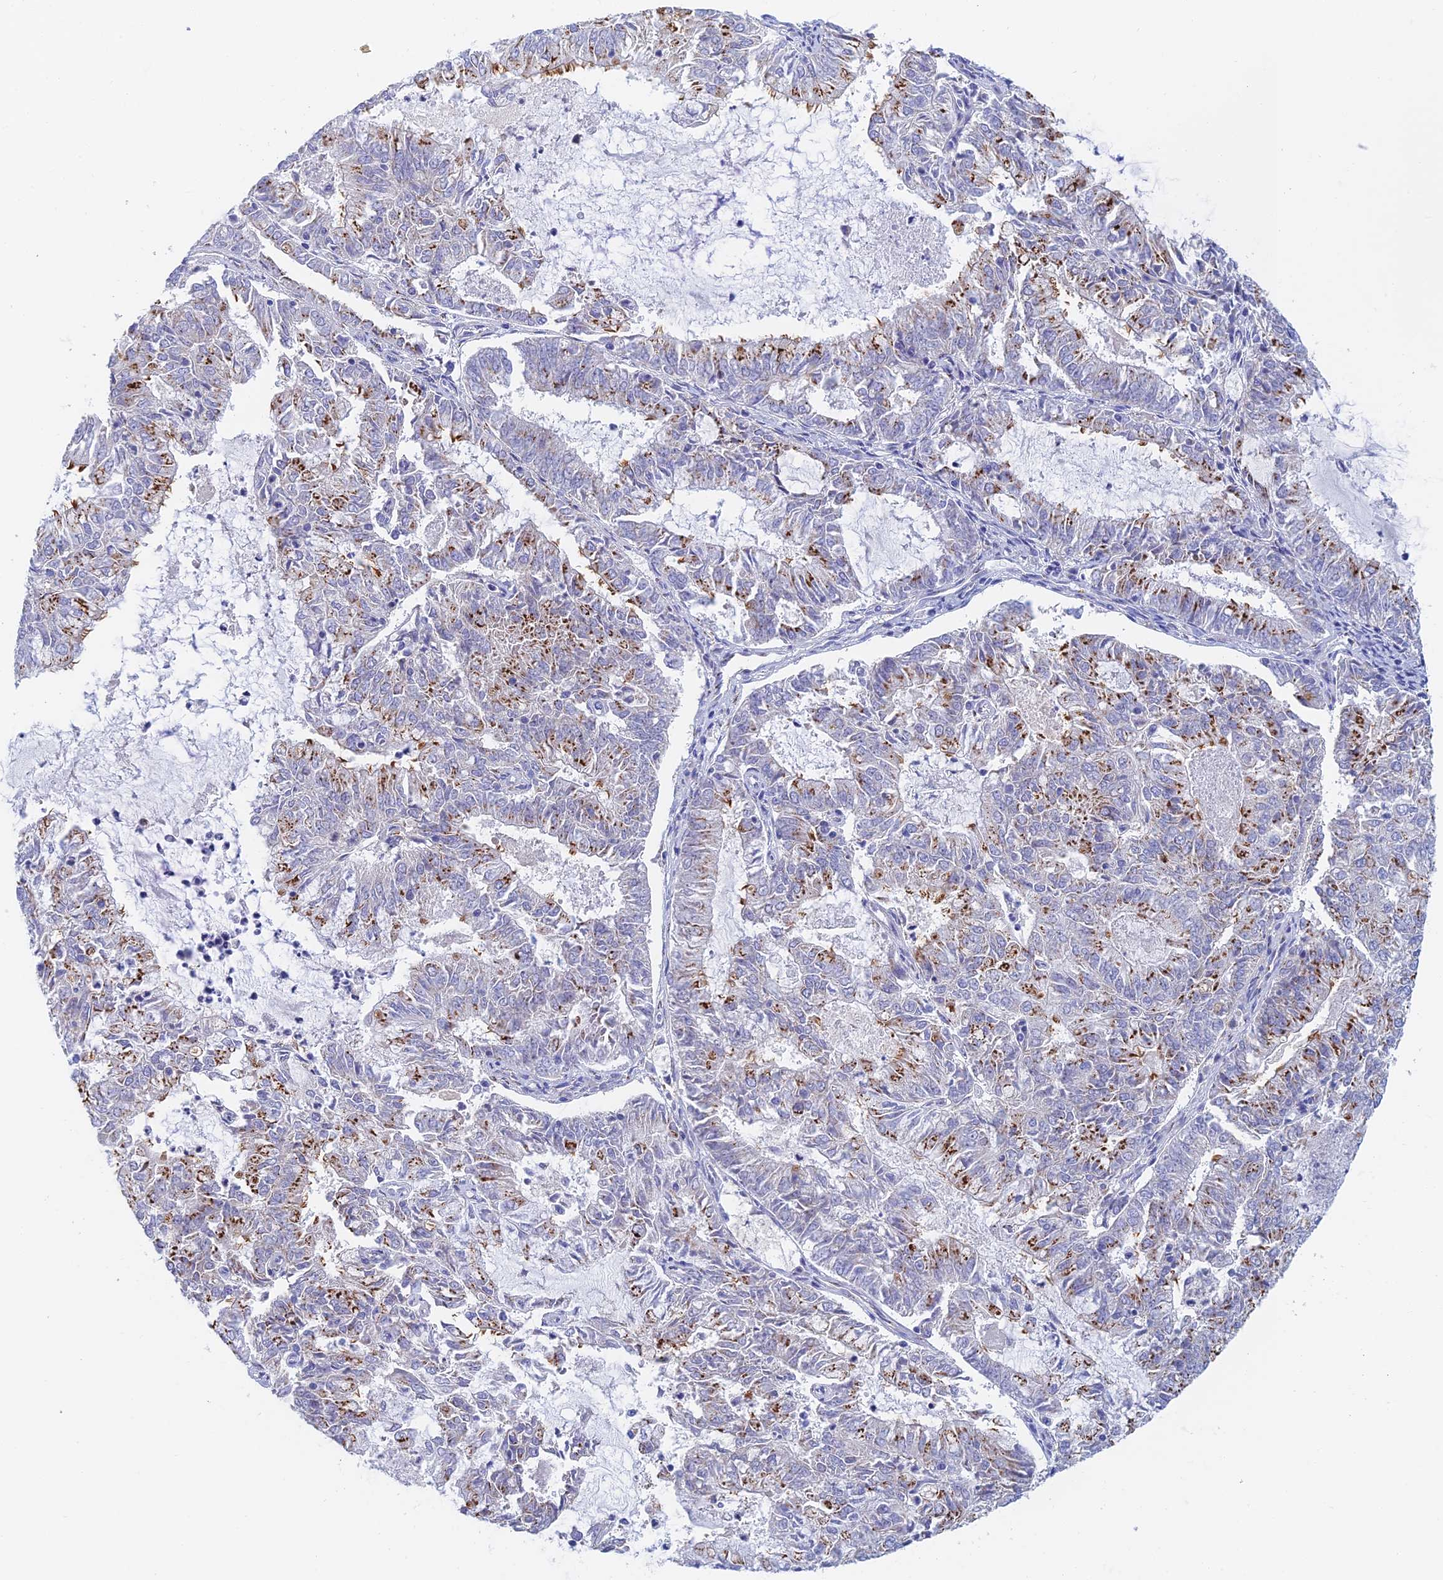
{"staining": {"intensity": "strong", "quantity": "25%-75%", "location": "cytoplasmic/membranous"}, "tissue": "endometrial cancer", "cell_type": "Tumor cells", "image_type": "cancer", "snomed": [{"axis": "morphology", "description": "Adenocarcinoma, NOS"}, {"axis": "topography", "description": "Endometrium"}], "caption": "Protein staining of endometrial cancer tissue shows strong cytoplasmic/membranous expression in about 25%-75% of tumor cells.", "gene": "SLC24A3", "patient": {"sex": "female", "age": 57}}